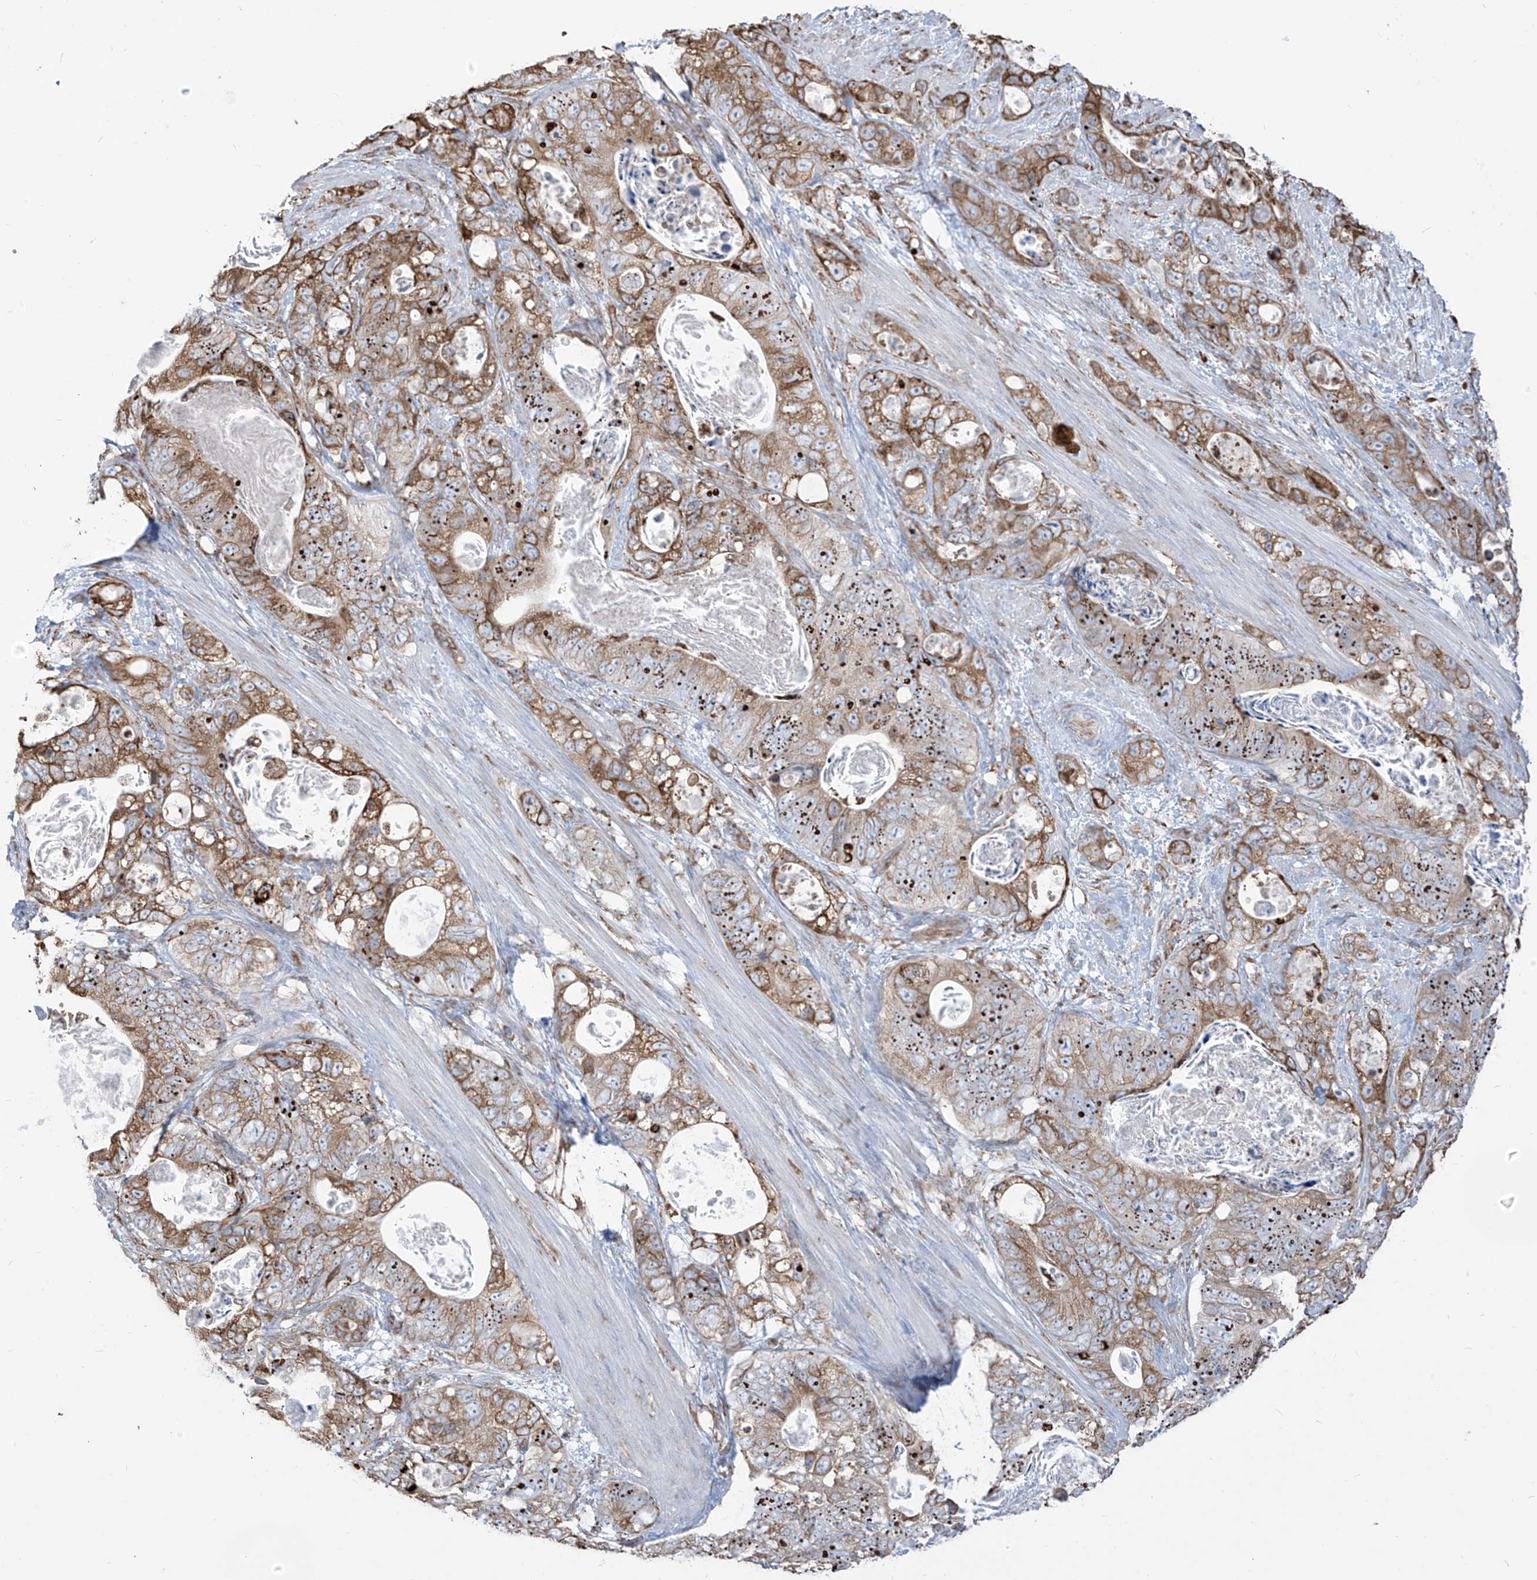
{"staining": {"intensity": "moderate", "quantity": ">75%", "location": "cytoplasmic/membranous"}, "tissue": "stomach cancer", "cell_type": "Tumor cells", "image_type": "cancer", "snomed": [{"axis": "morphology", "description": "Normal tissue, NOS"}, {"axis": "morphology", "description": "Adenocarcinoma, NOS"}, {"axis": "topography", "description": "Stomach"}], "caption": "Moderate cytoplasmic/membranous positivity for a protein is seen in about >75% of tumor cells of stomach cancer using immunohistochemistry.", "gene": "PDIA6", "patient": {"sex": "female", "age": 89}}